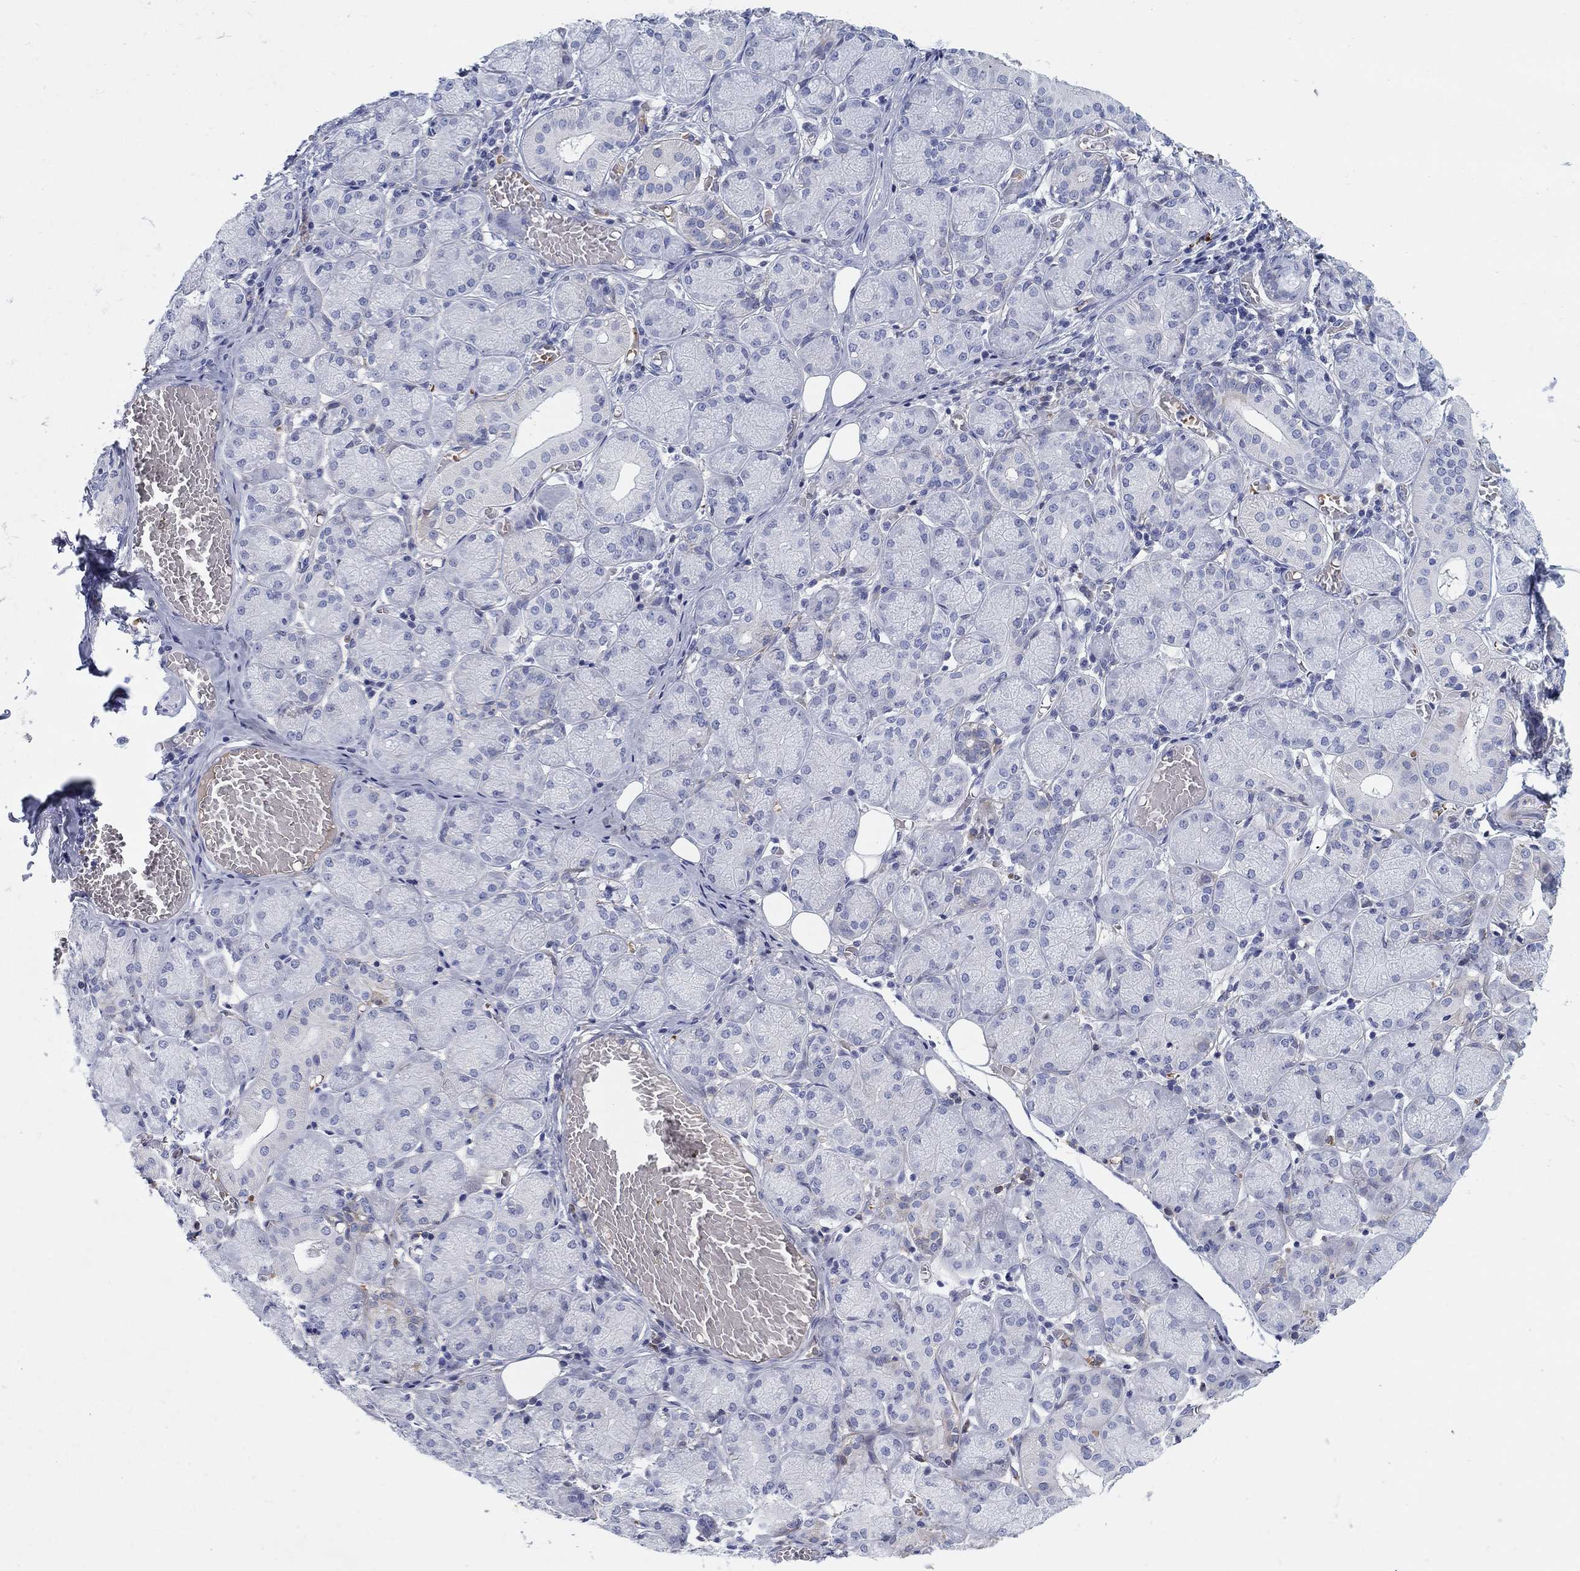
{"staining": {"intensity": "weak", "quantity": "<25%", "location": "cytoplasmic/membranous"}, "tissue": "salivary gland", "cell_type": "Glandular cells", "image_type": "normal", "snomed": [{"axis": "morphology", "description": "Normal tissue, NOS"}, {"axis": "topography", "description": "Salivary gland"}, {"axis": "topography", "description": "Peripheral nerve tissue"}], "caption": "Human salivary gland stained for a protein using IHC reveals no staining in glandular cells.", "gene": "HEATR4", "patient": {"sex": "female", "age": 24}}